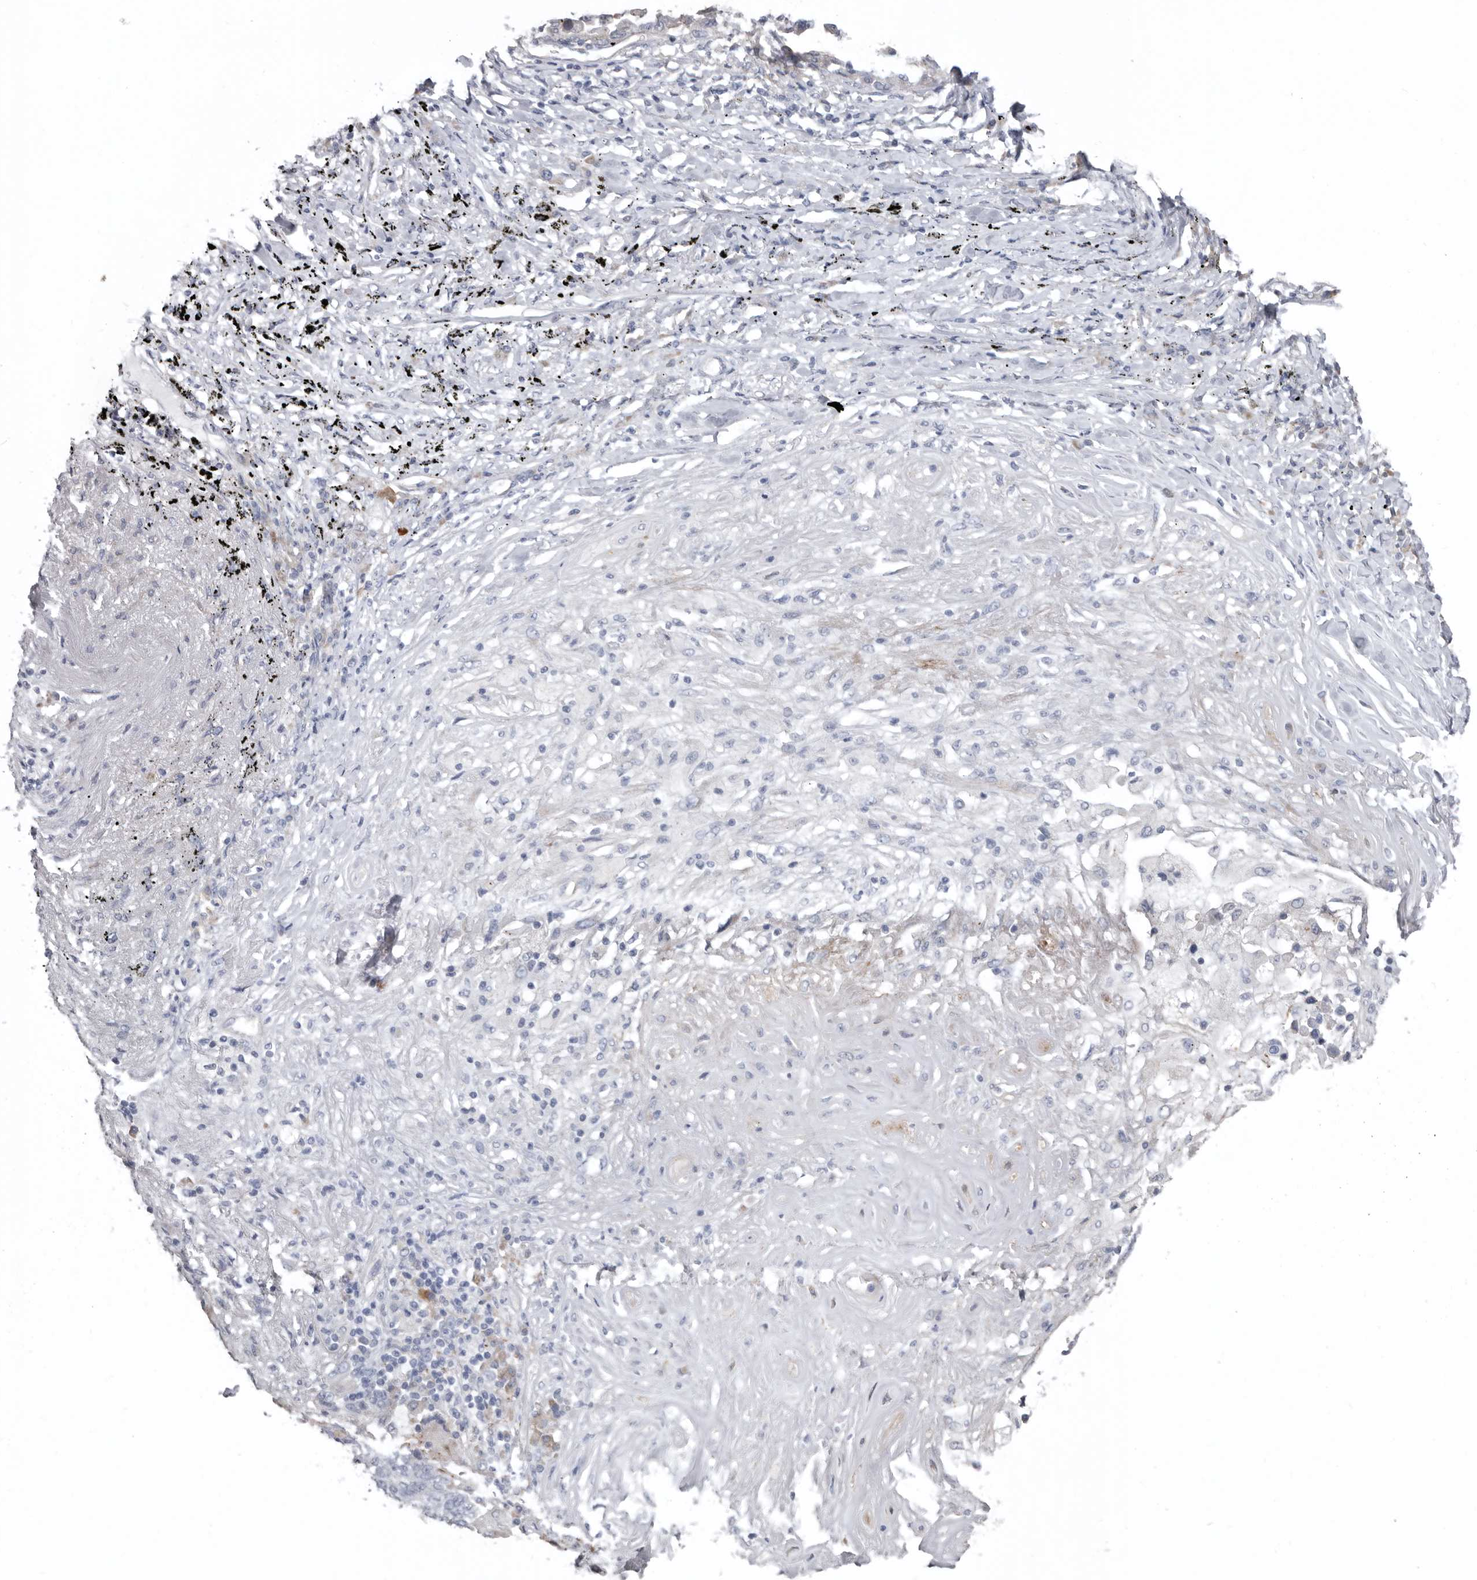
{"staining": {"intensity": "negative", "quantity": "none", "location": "none"}, "tissue": "lung cancer", "cell_type": "Tumor cells", "image_type": "cancer", "snomed": [{"axis": "morphology", "description": "Squamous cell carcinoma, NOS"}, {"axis": "topography", "description": "Lung"}], "caption": "Tumor cells show no significant protein expression in lung squamous cell carcinoma.", "gene": "ZNF114", "patient": {"sex": "male", "age": 66}}